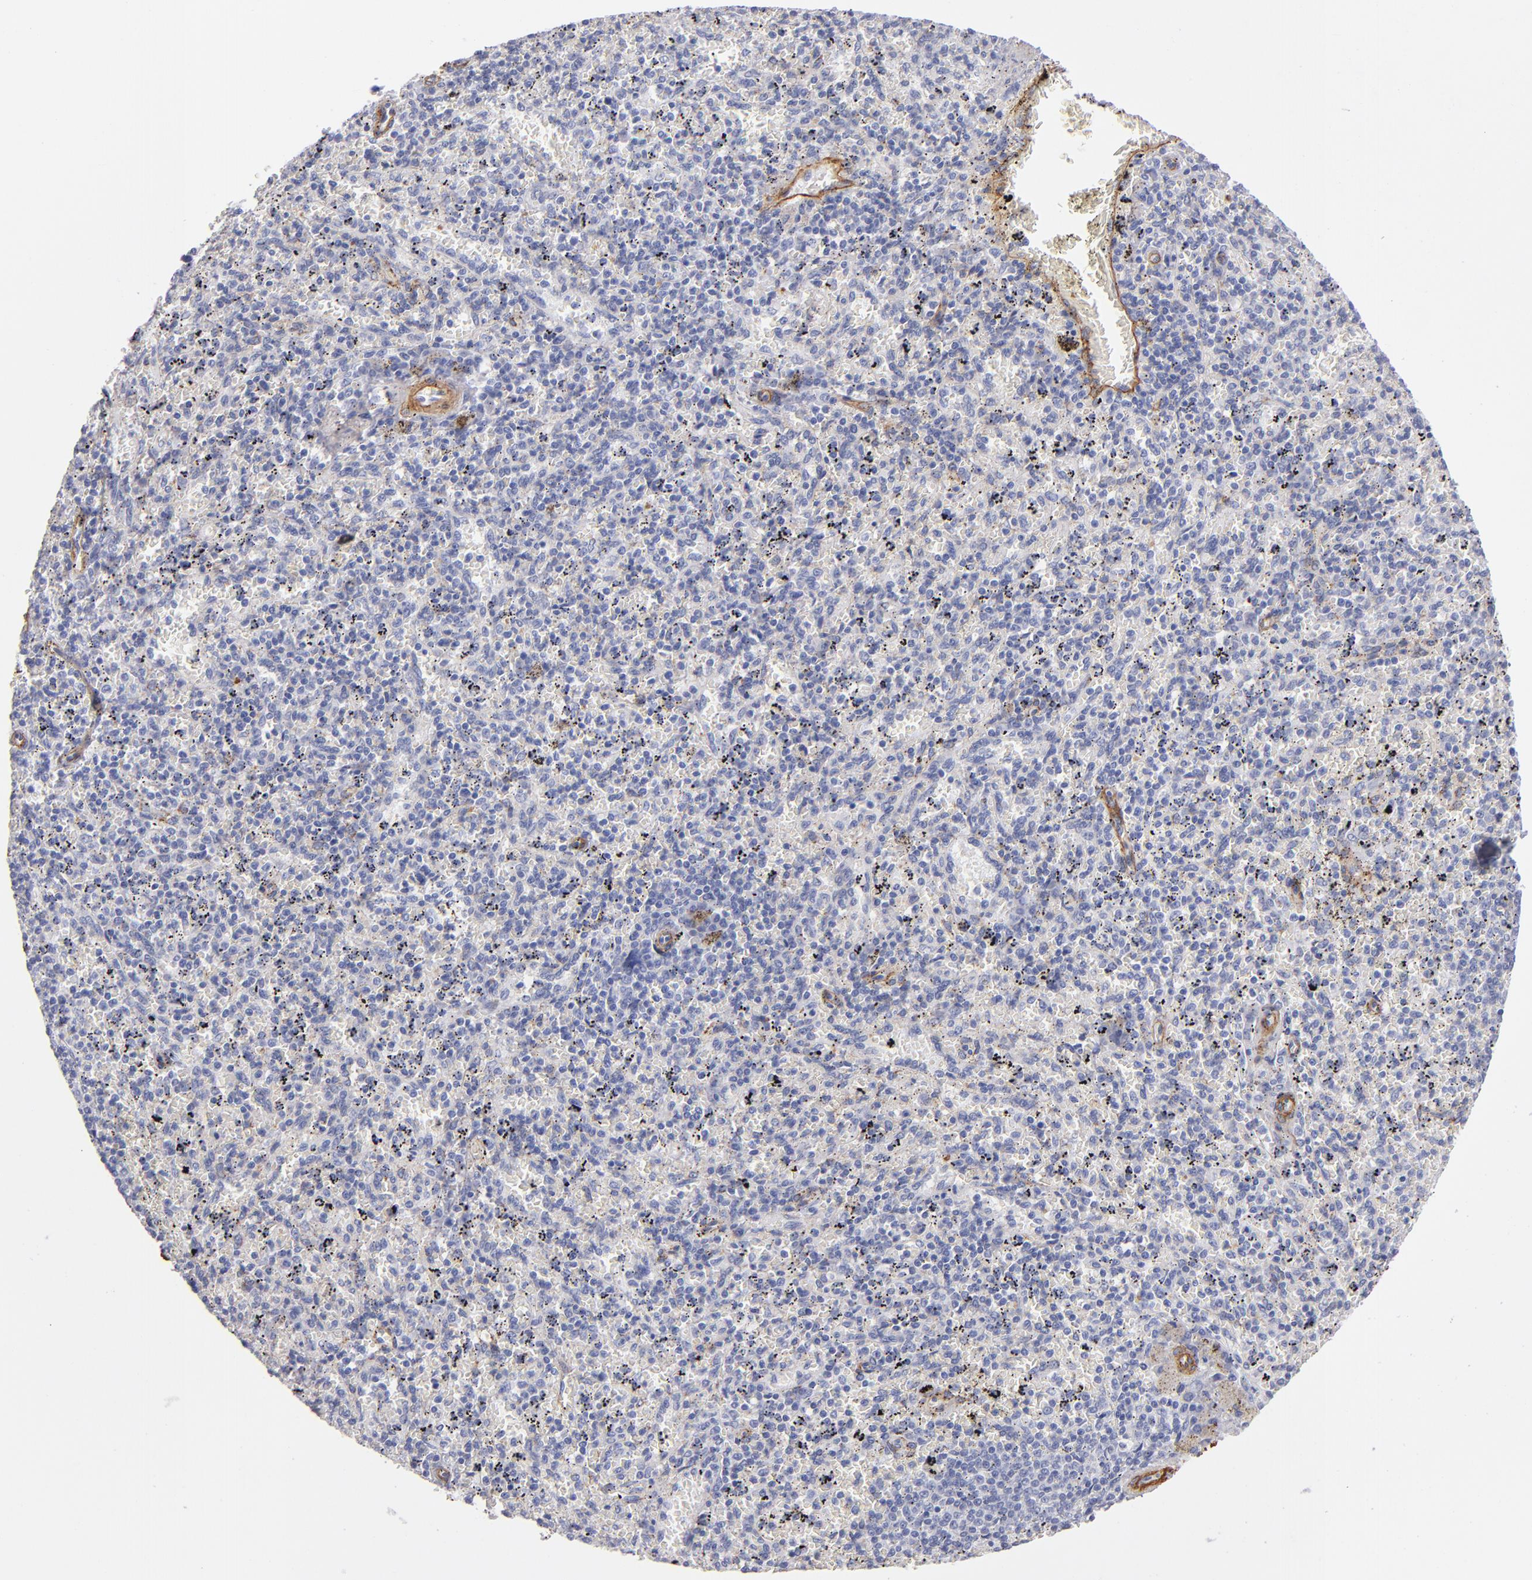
{"staining": {"intensity": "negative", "quantity": "none", "location": "none"}, "tissue": "spleen", "cell_type": "Cells in red pulp", "image_type": "normal", "snomed": [{"axis": "morphology", "description": "Normal tissue, NOS"}, {"axis": "topography", "description": "Spleen"}], "caption": "There is no significant positivity in cells in red pulp of spleen. Brightfield microscopy of IHC stained with DAB (3,3'-diaminobenzidine) (brown) and hematoxylin (blue), captured at high magnification.", "gene": "LAMC1", "patient": {"sex": "female", "age": 43}}